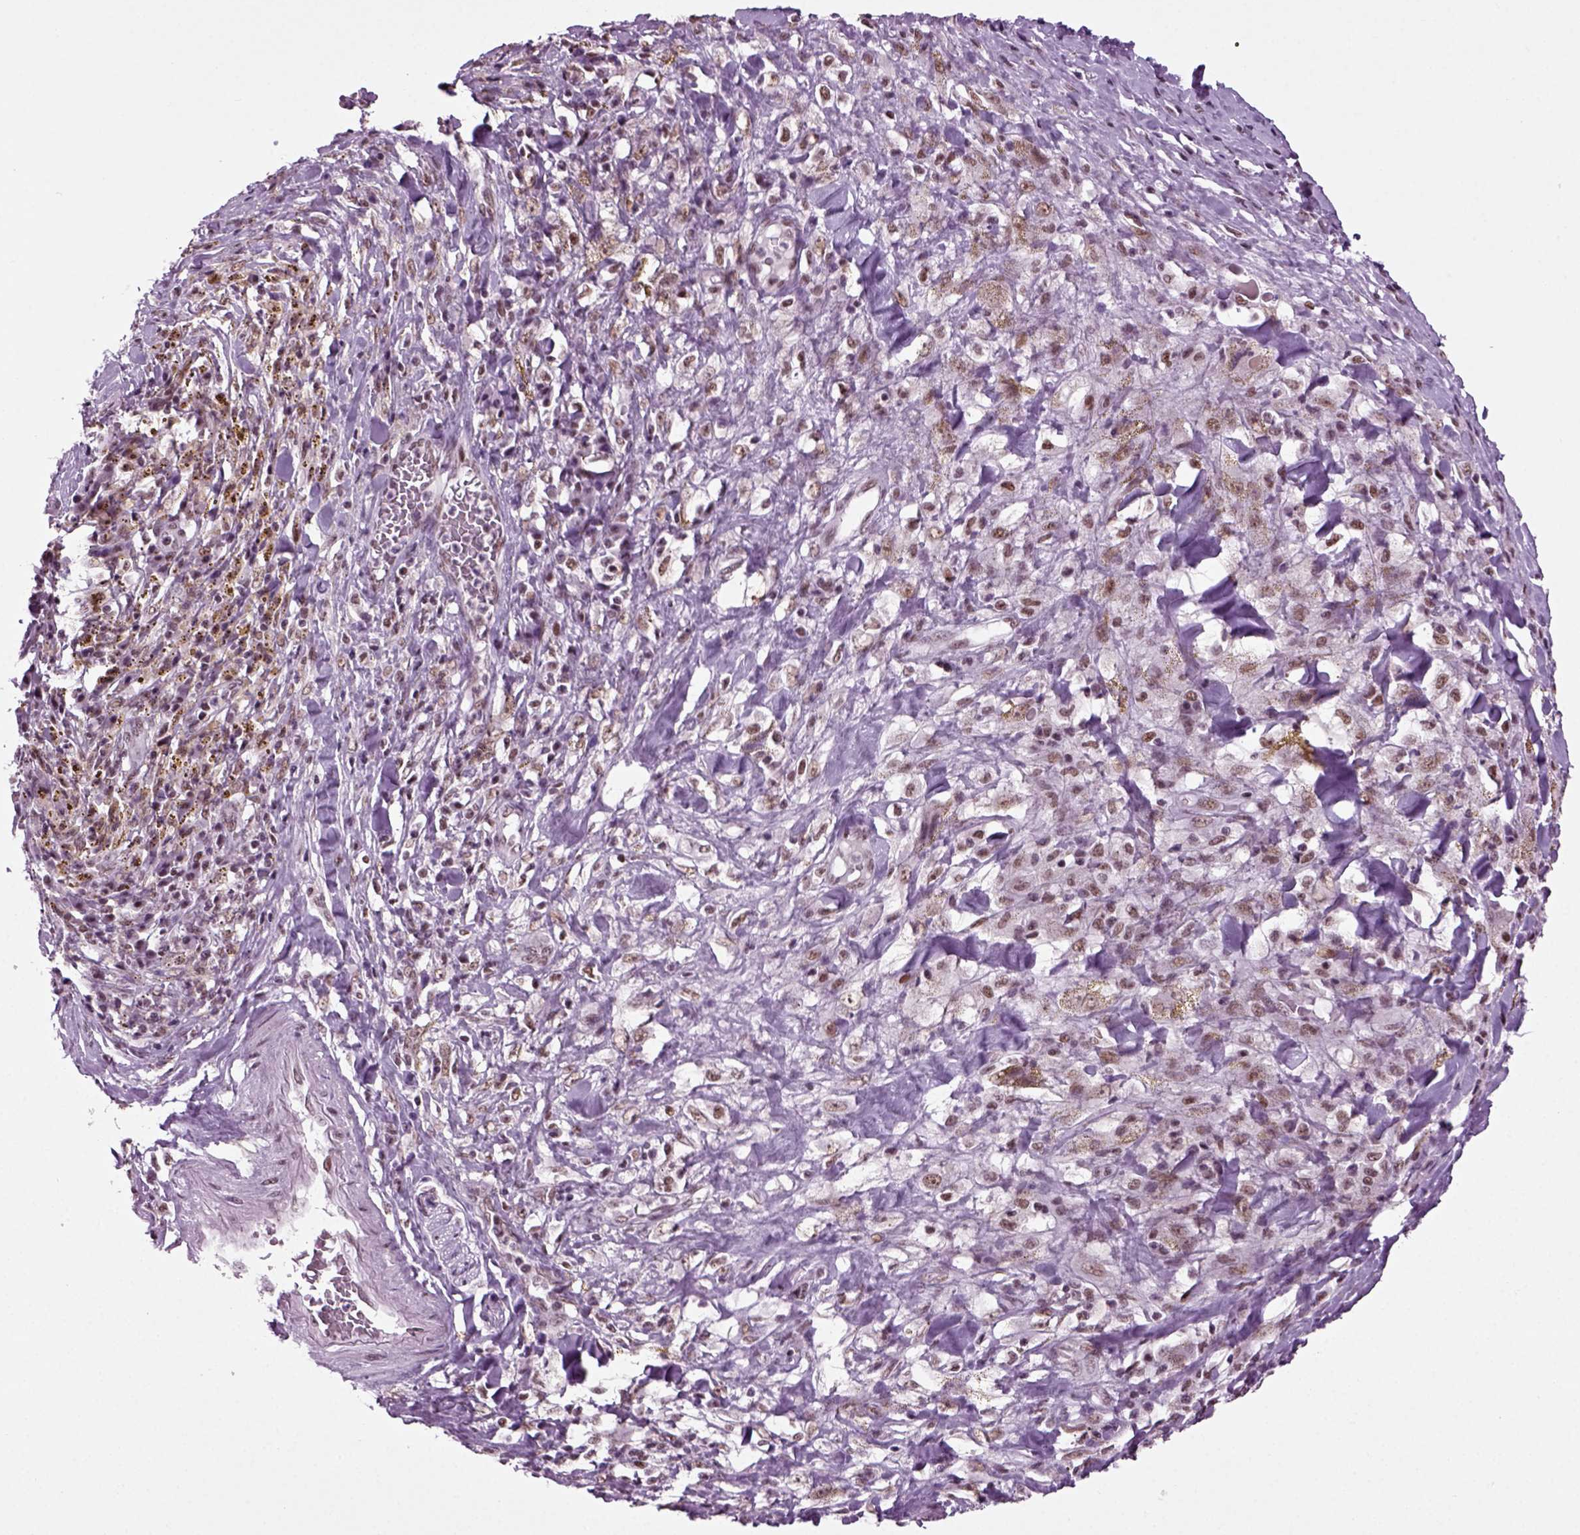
{"staining": {"intensity": "weak", "quantity": ">75%", "location": "nuclear"}, "tissue": "melanoma", "cell_type": "Tumor cells", "image_type": "cancer", "snomed": [{"axis": "morphology", "description": "Malignant melanoma, NOS"}, {"axis": "topography", "description": "Skin"}], "caption": "IHC image of melanoma stained for a protein (brown), which exhibits low levels of weak nuclear positivity in approximately >75% of tumor cells.", "gene": "RCOR3", "patient": {"sex": "female", "age": 91}}